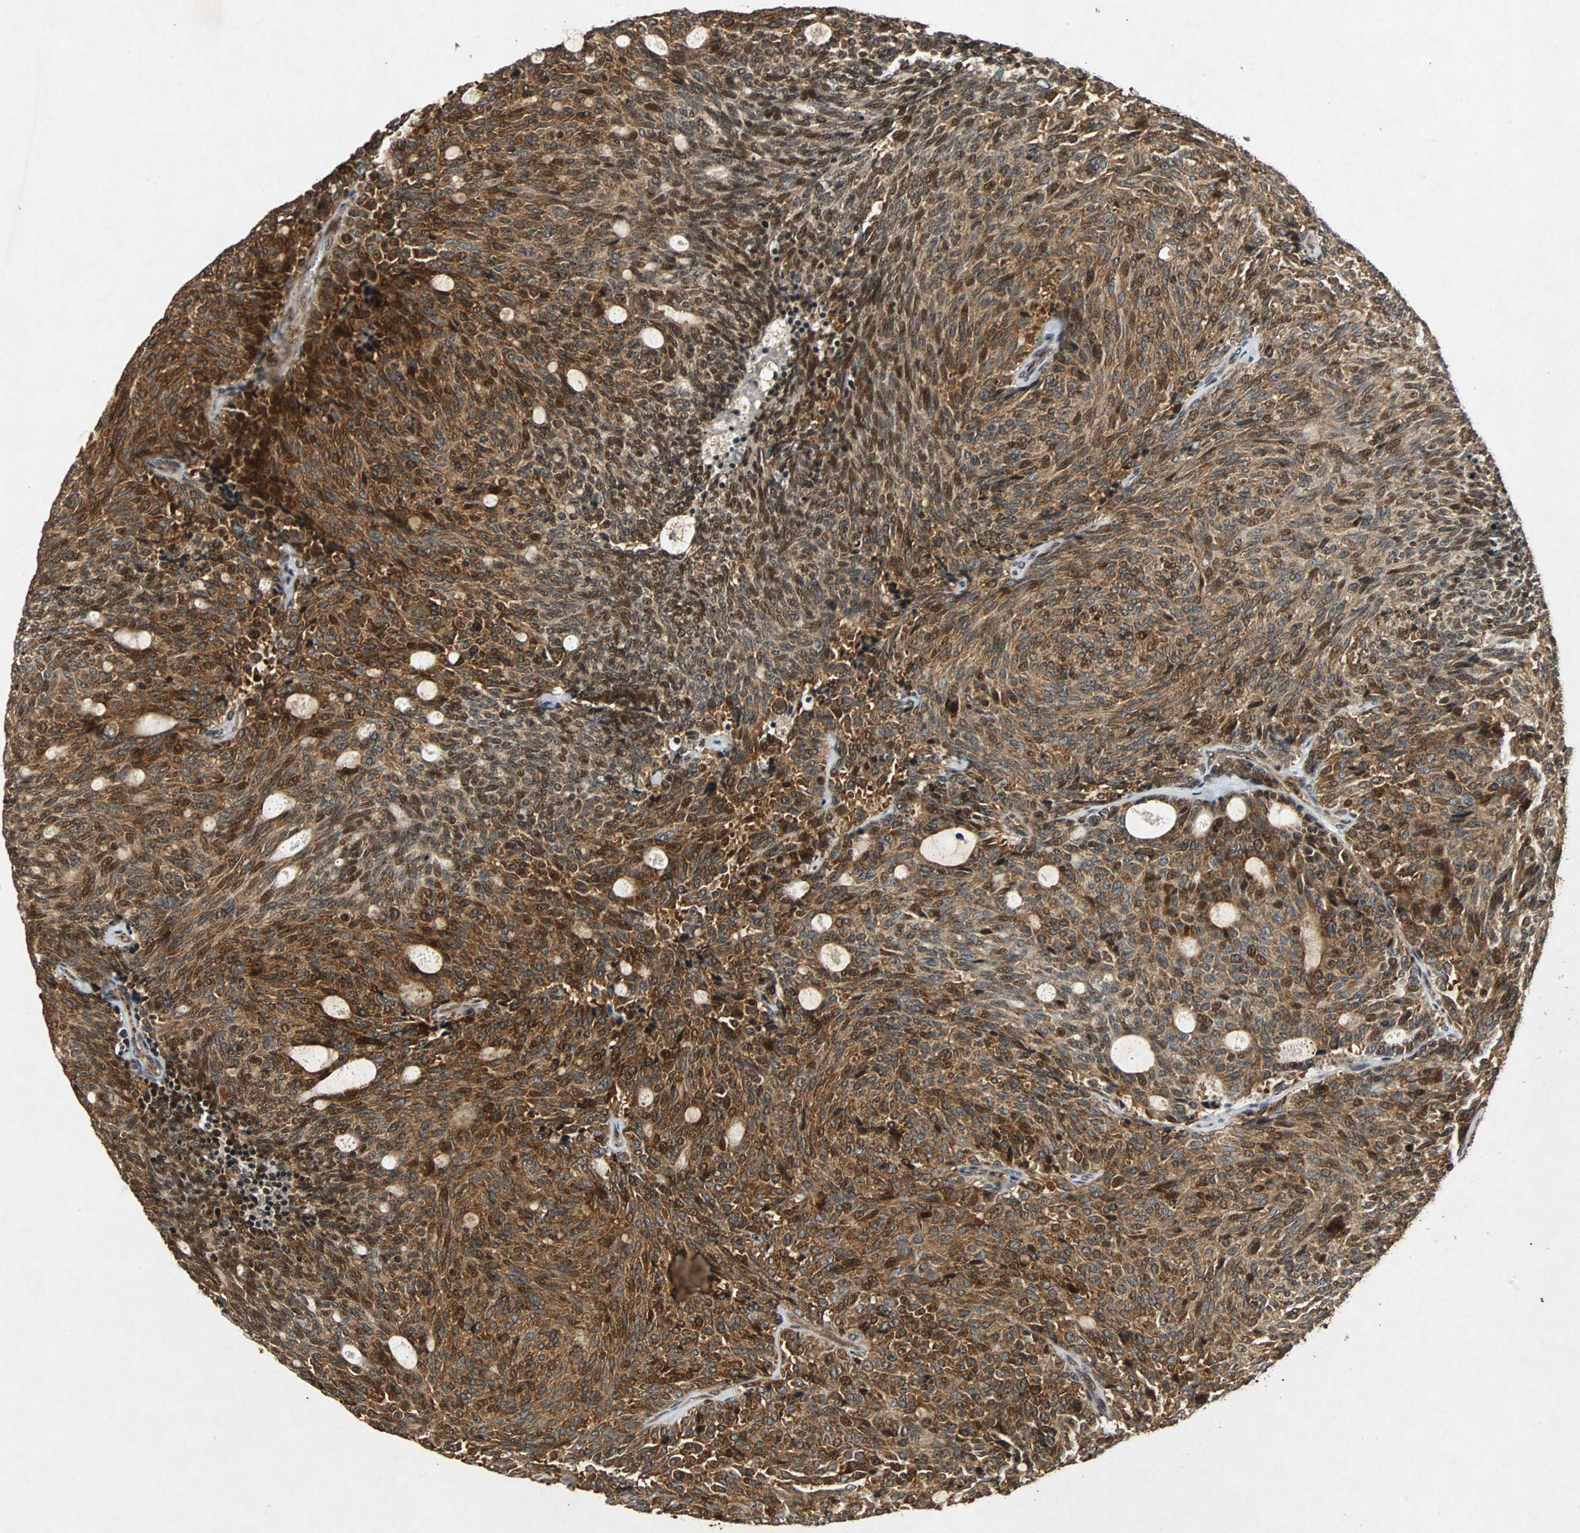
{"staining": {"intensity": "strong", "quantity": ">75%", "location": "cytoplasmic/membranous"}, "tissue": "carcinoid", "cell_type": "Tumor cells", "image_type": "cancer", "snomed": [{"axis": "morphology", "description": "Carcinoid, malignant, NOS"}, {"axis": "topography", "description": "Pancreas"}], "caption": "Carcinoid was stained to show a protein in brown. There is high levels of strong cytoplasmic/membranous positivity in approximately >75% of tumor cells.", "gene": "TUBA4A", "patient": {"sex": "female", "age": 54}}